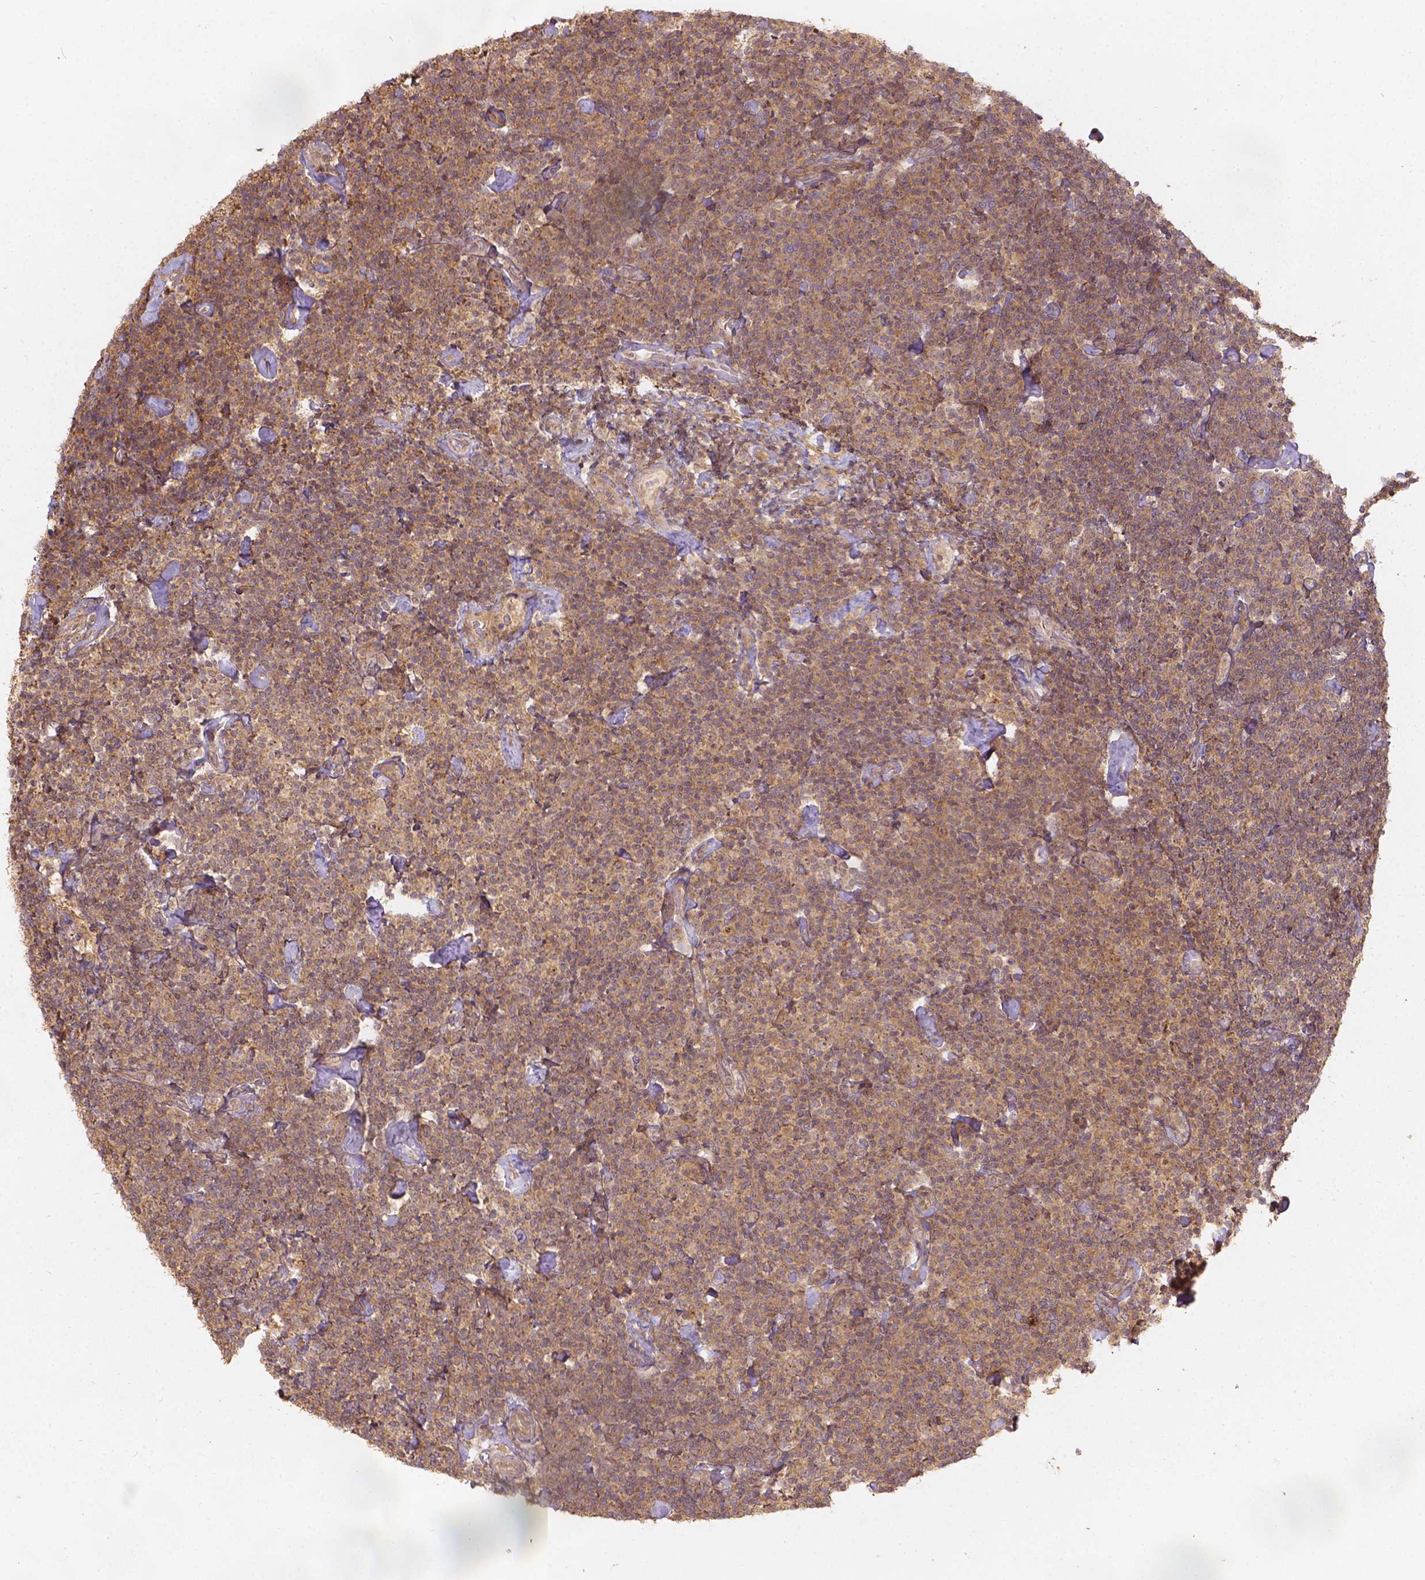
{"staining": {"intensity": "moderate", "quantity": ">75%", "location": "cytoplasmic/membranous"}, "tissue": "lymphoma", "cell_type": "Tumor cells", "image_type": "cancer", "snomed": [{"axis": "morphology", "description": "Malignant lymphoma, non-Hodgkin's type, Low grade"}, {"axis": "topography", "description": "Lymph node"}], "caption": "Moderate cytoplasmic/membranous staining for a protein is present in approximately >75% of tumor cells of malignant lymphoma, non-Hodgkin's type (low-grade) using IHC.", "gene": "XPR1", "patient": {"sex": "male", "age": 81}}